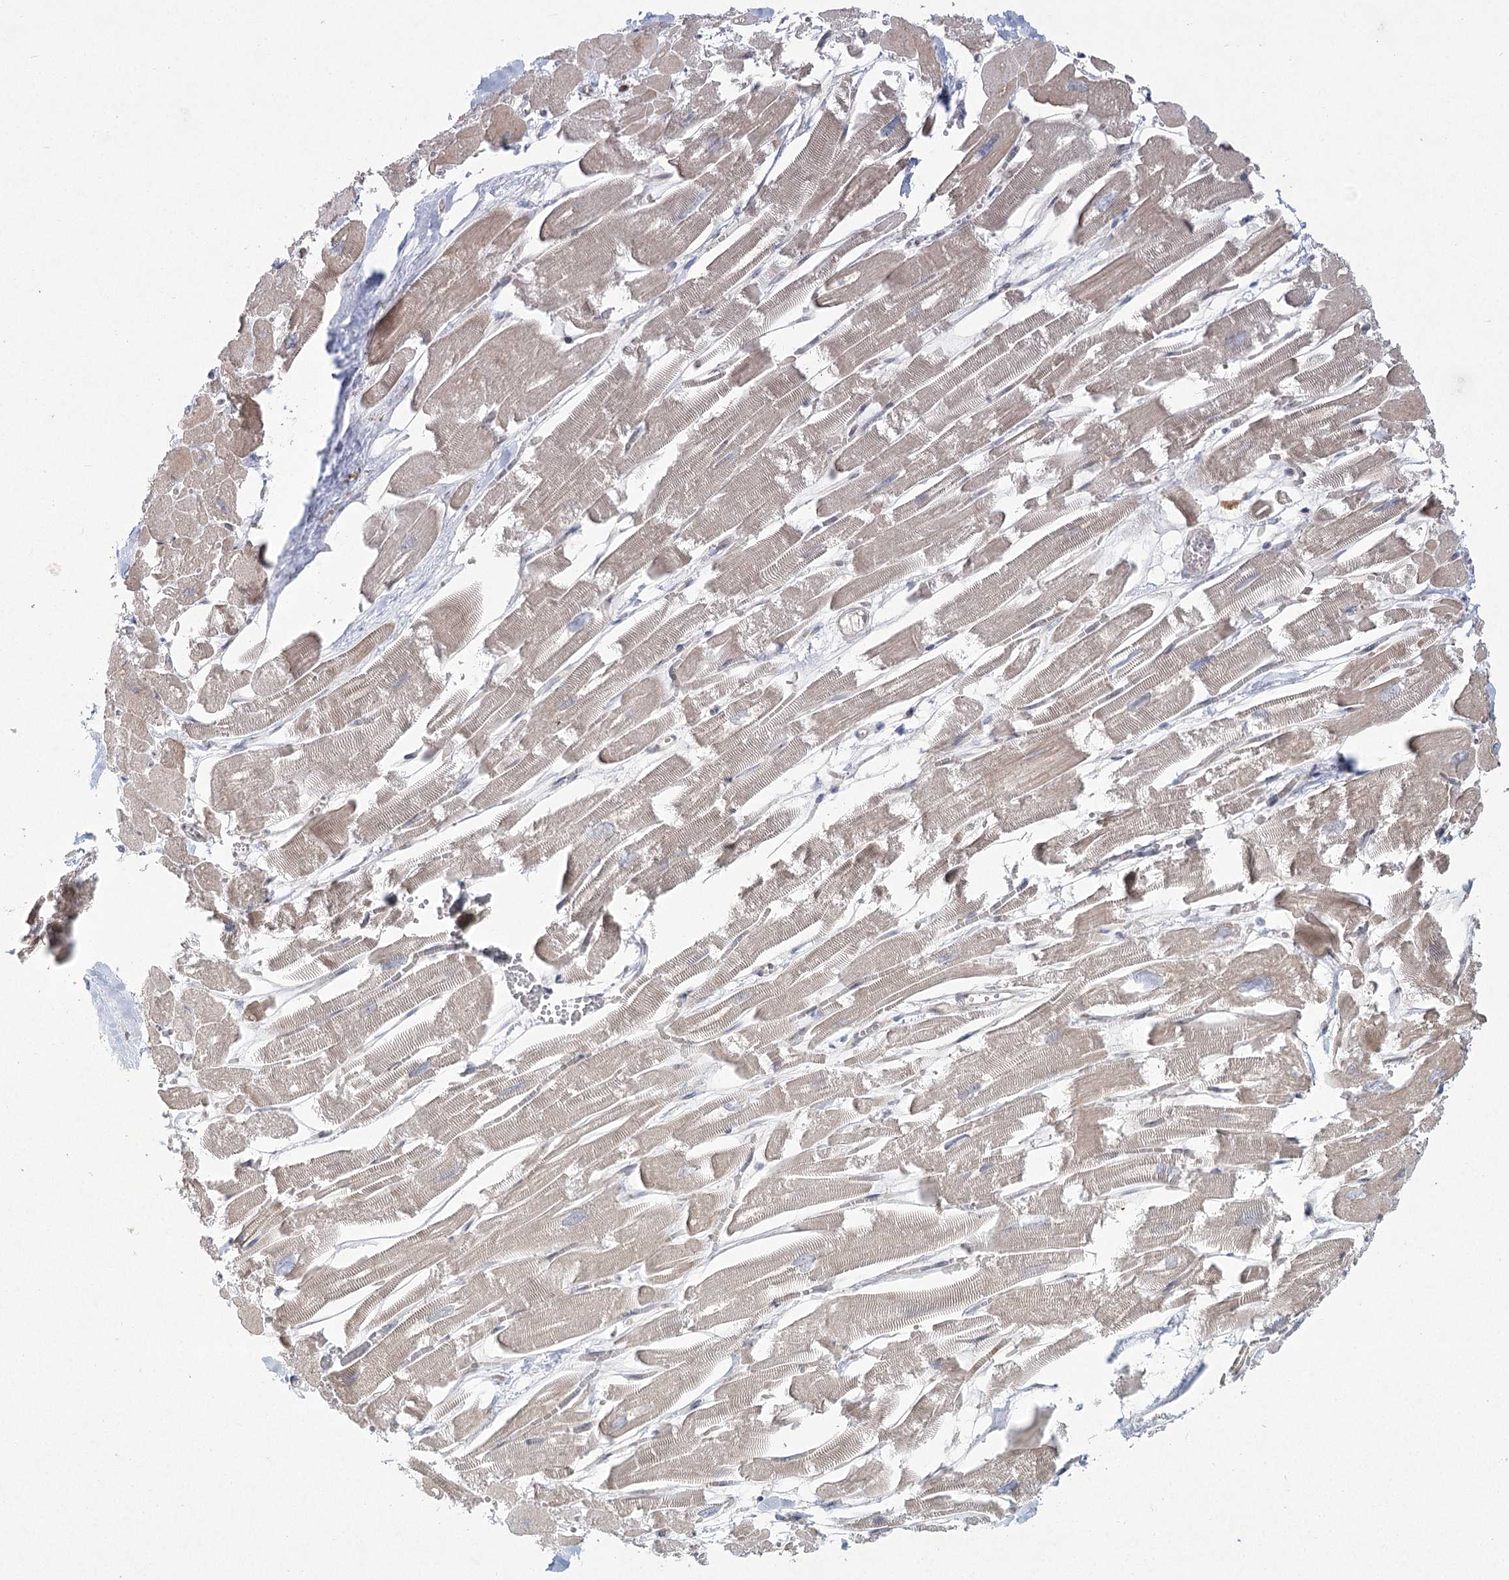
{"staining": {"intensity": "weak", "quantity": "<25%", "location": "cytoplasmic/membranous"}, "tissue": "heart muscle", "cell_type": "Cardiomyocytes", "image_type": "normal", "snomed": [{"axis": "morphology", "description": "Normal tissue, NOS"}, {"axis": "topography", "description": "Heart"}], "caption": "Immunohistochemistry (IHC) image of normal heart muscle: human heart muscle stained with DAB exhibits no significant protein expression in cardiomyocytes.", "gene": "CAMTA1", "patient": {"sex": "male", "age": 54}}